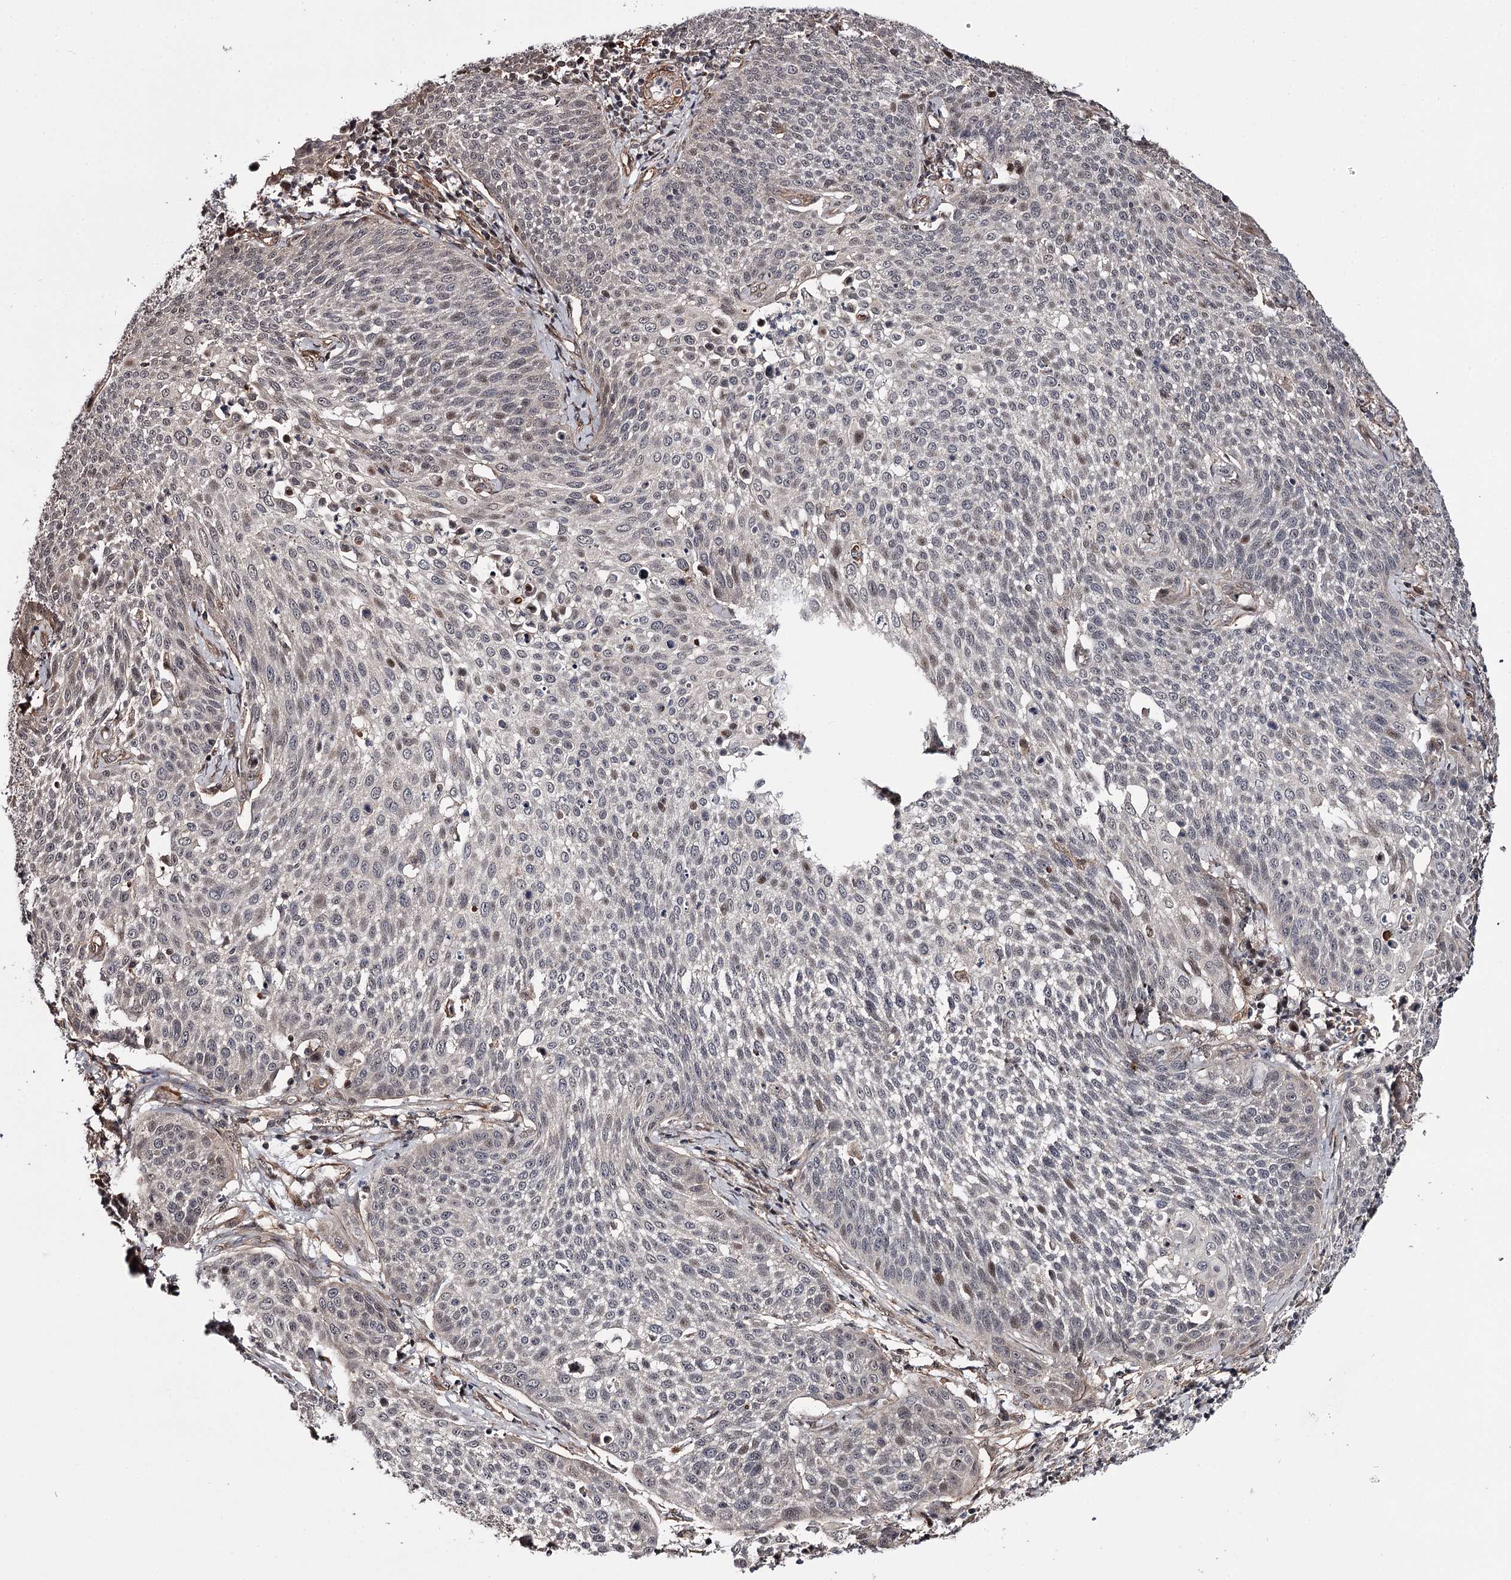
{"staining": {"intensity": "weak", "quantity": "<25%", "location": "nuclear"}, "tissue": "cervical cancer", "cell_type": "Tumor cells", "image_type": "cancer", "snomed": [{"axis": "morphology", "description": "Squamous cell carcinoma, NOS"}, {"axis": "topography", "description": "Cervix"}], "caption": "DAB (3,3'-diaminobenzidine) immunohistochemical staining of human cervical cancer (squamous cell carcinoma) exhibits no significant expression in tumor cells.", "gene": "TTC33", "patient": {"sex": "female", "age": 34}}